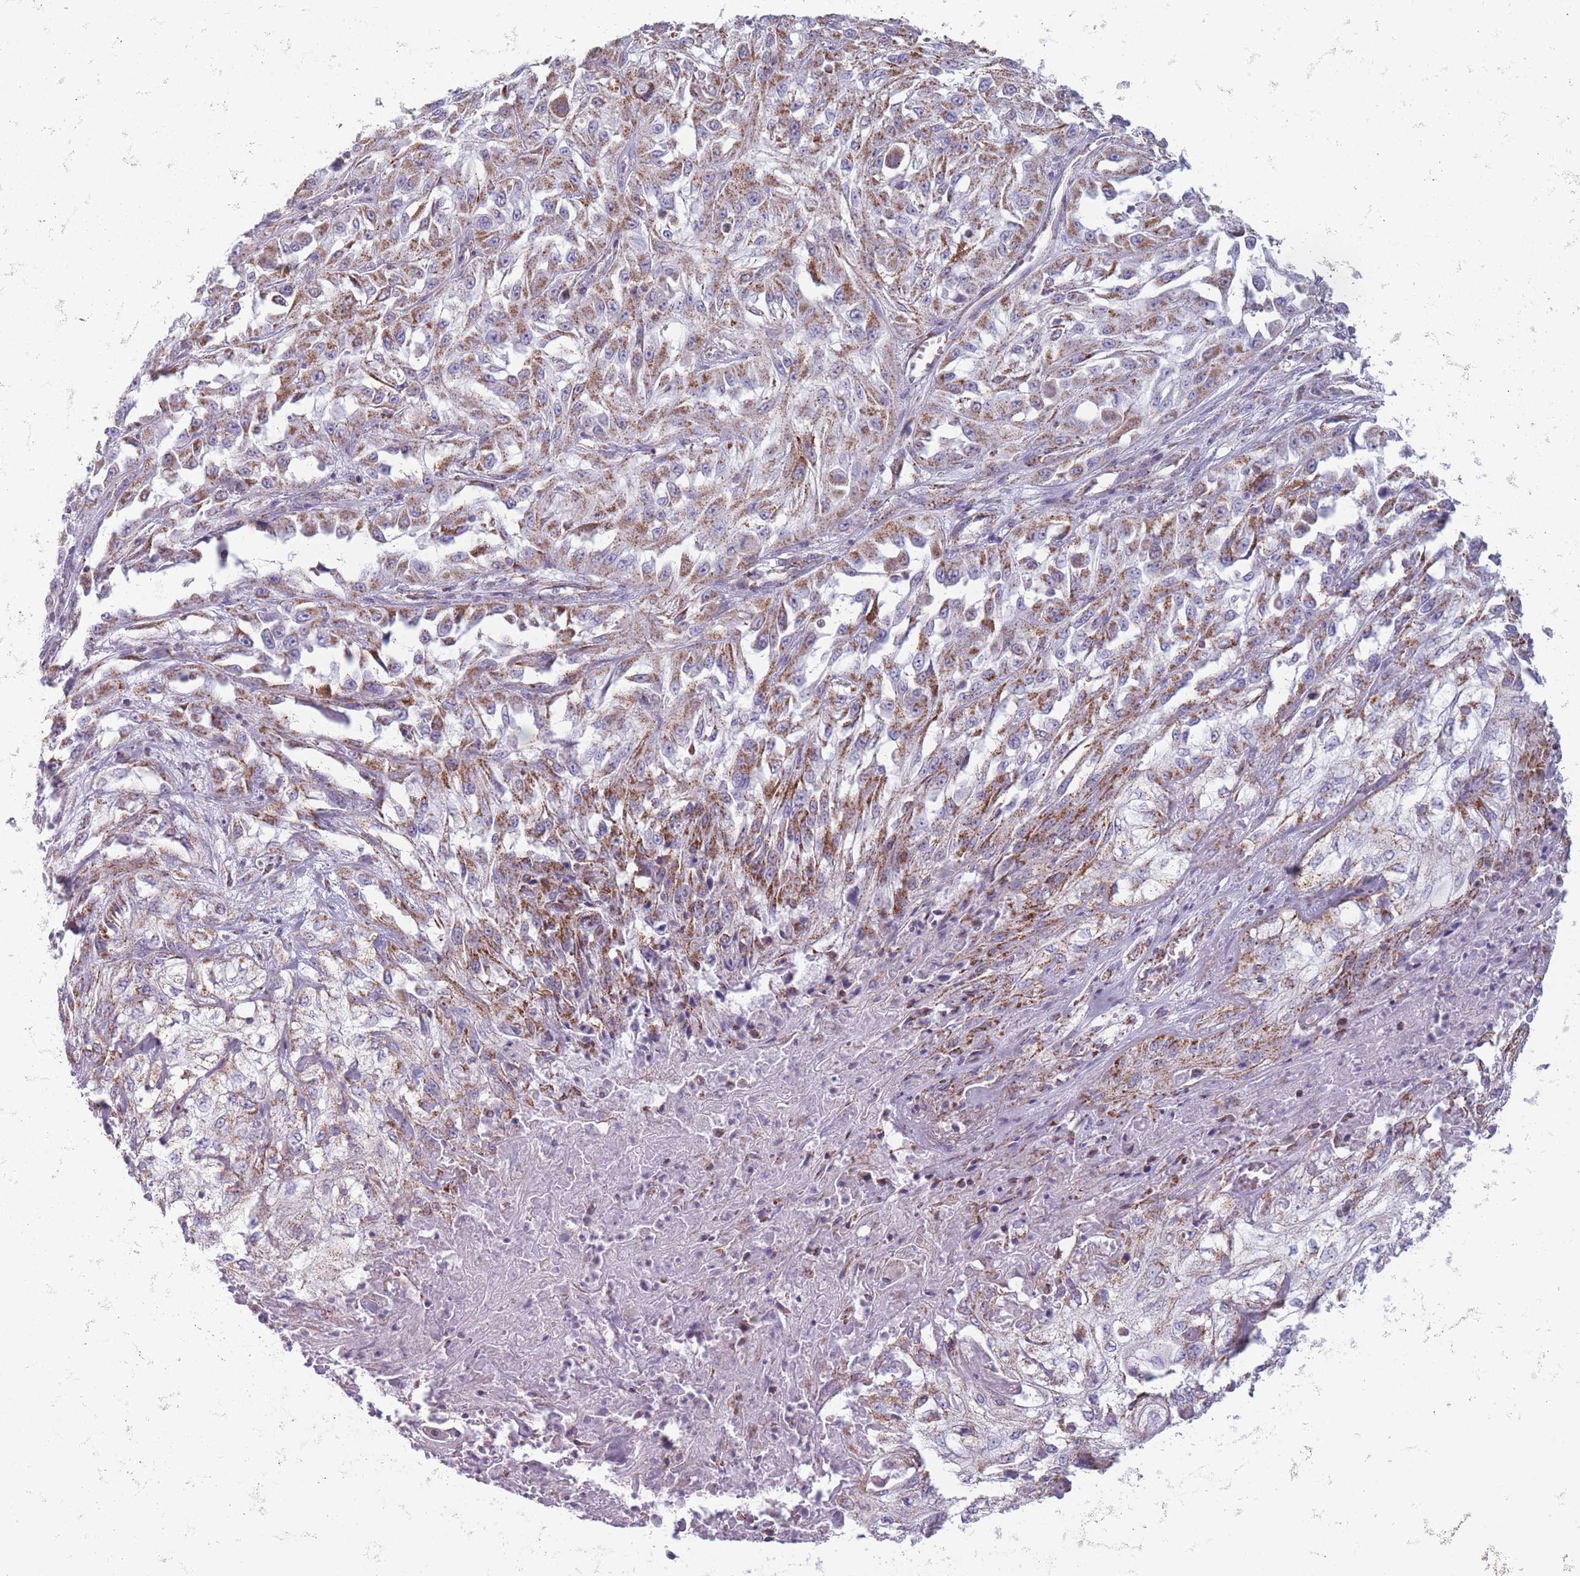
{"staining": {"intensity": "moderate", "quantity": "25%-75%", "location": "cytoplasmic/membranous"}, "tissue": "skin cancer", "cell_type": "Tumor cells", "image_type": "cancer", "snomed": [{"axis": "morphology", "description": "Squamous cell carcinoma, NOS"}, {"axis": "morphology", "description": "Squamous cell carcinoma, metastatic, NOS"}, {"axis": "topography", "description": "Skin"}, {"axis": "topography", "description": "Lymph node"}], "caption": "Skin cancer (squamous cell carcinoma) stained with a brown dye shows moderate cytoplasmic/membranous positive staining in about 25%-75% of tumor cells.", "gene": "DCHS1", "patient": {"sex": "male", "age": 75}}